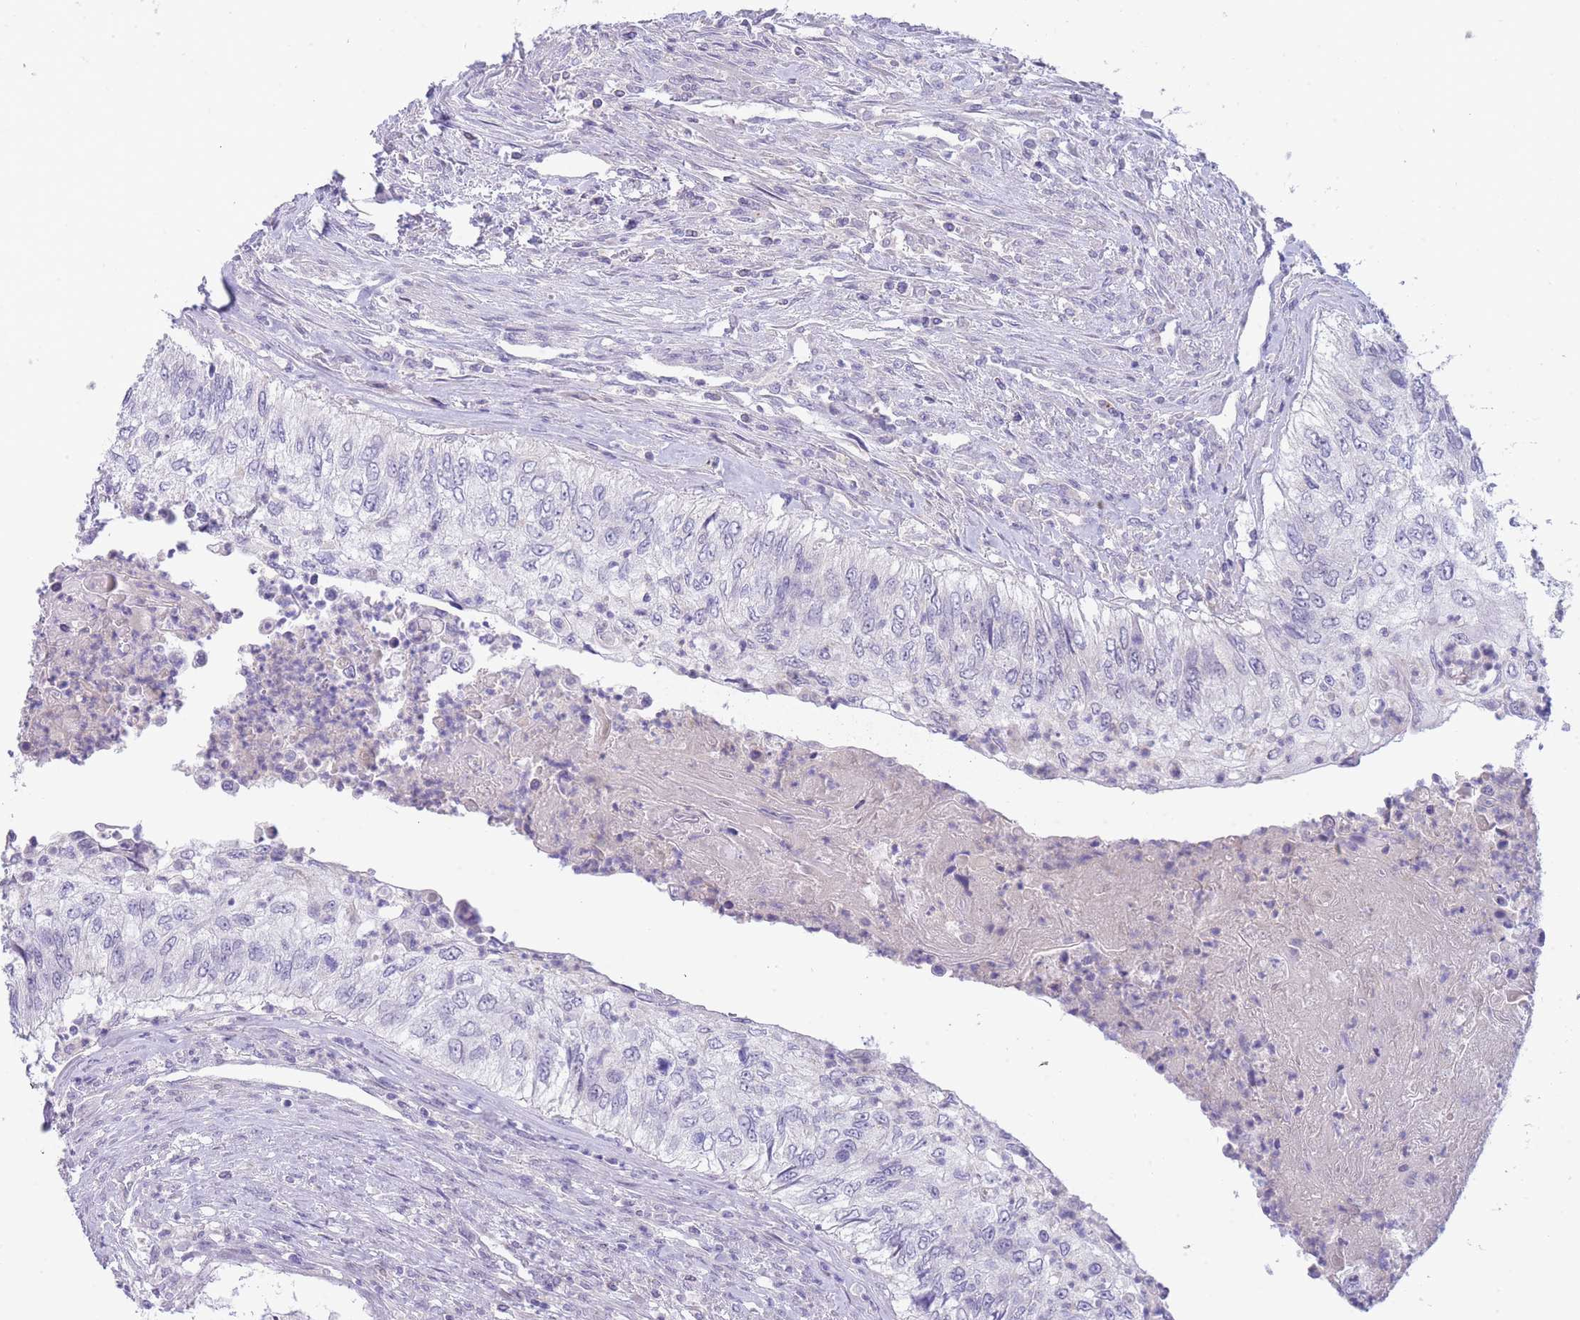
{"staining": {"intensity": "negative", "quantity": "none", "location": "none"}, "tissue": "urothelial cancer", "cell_type": "Tumor cells", "image_type": "cancer", "snomed": [{"axis": "morphology", "description": "Urothelial carcinoma, High grade"}, {"axis": "topography", "description": "Urinary bladder"}], "caption": "IHC of human high-grade urothelial carcinoma exhibits no staining in tumor cells.", "gene": "PRR23B", "patient": {"sex": "female", "age": 60}}